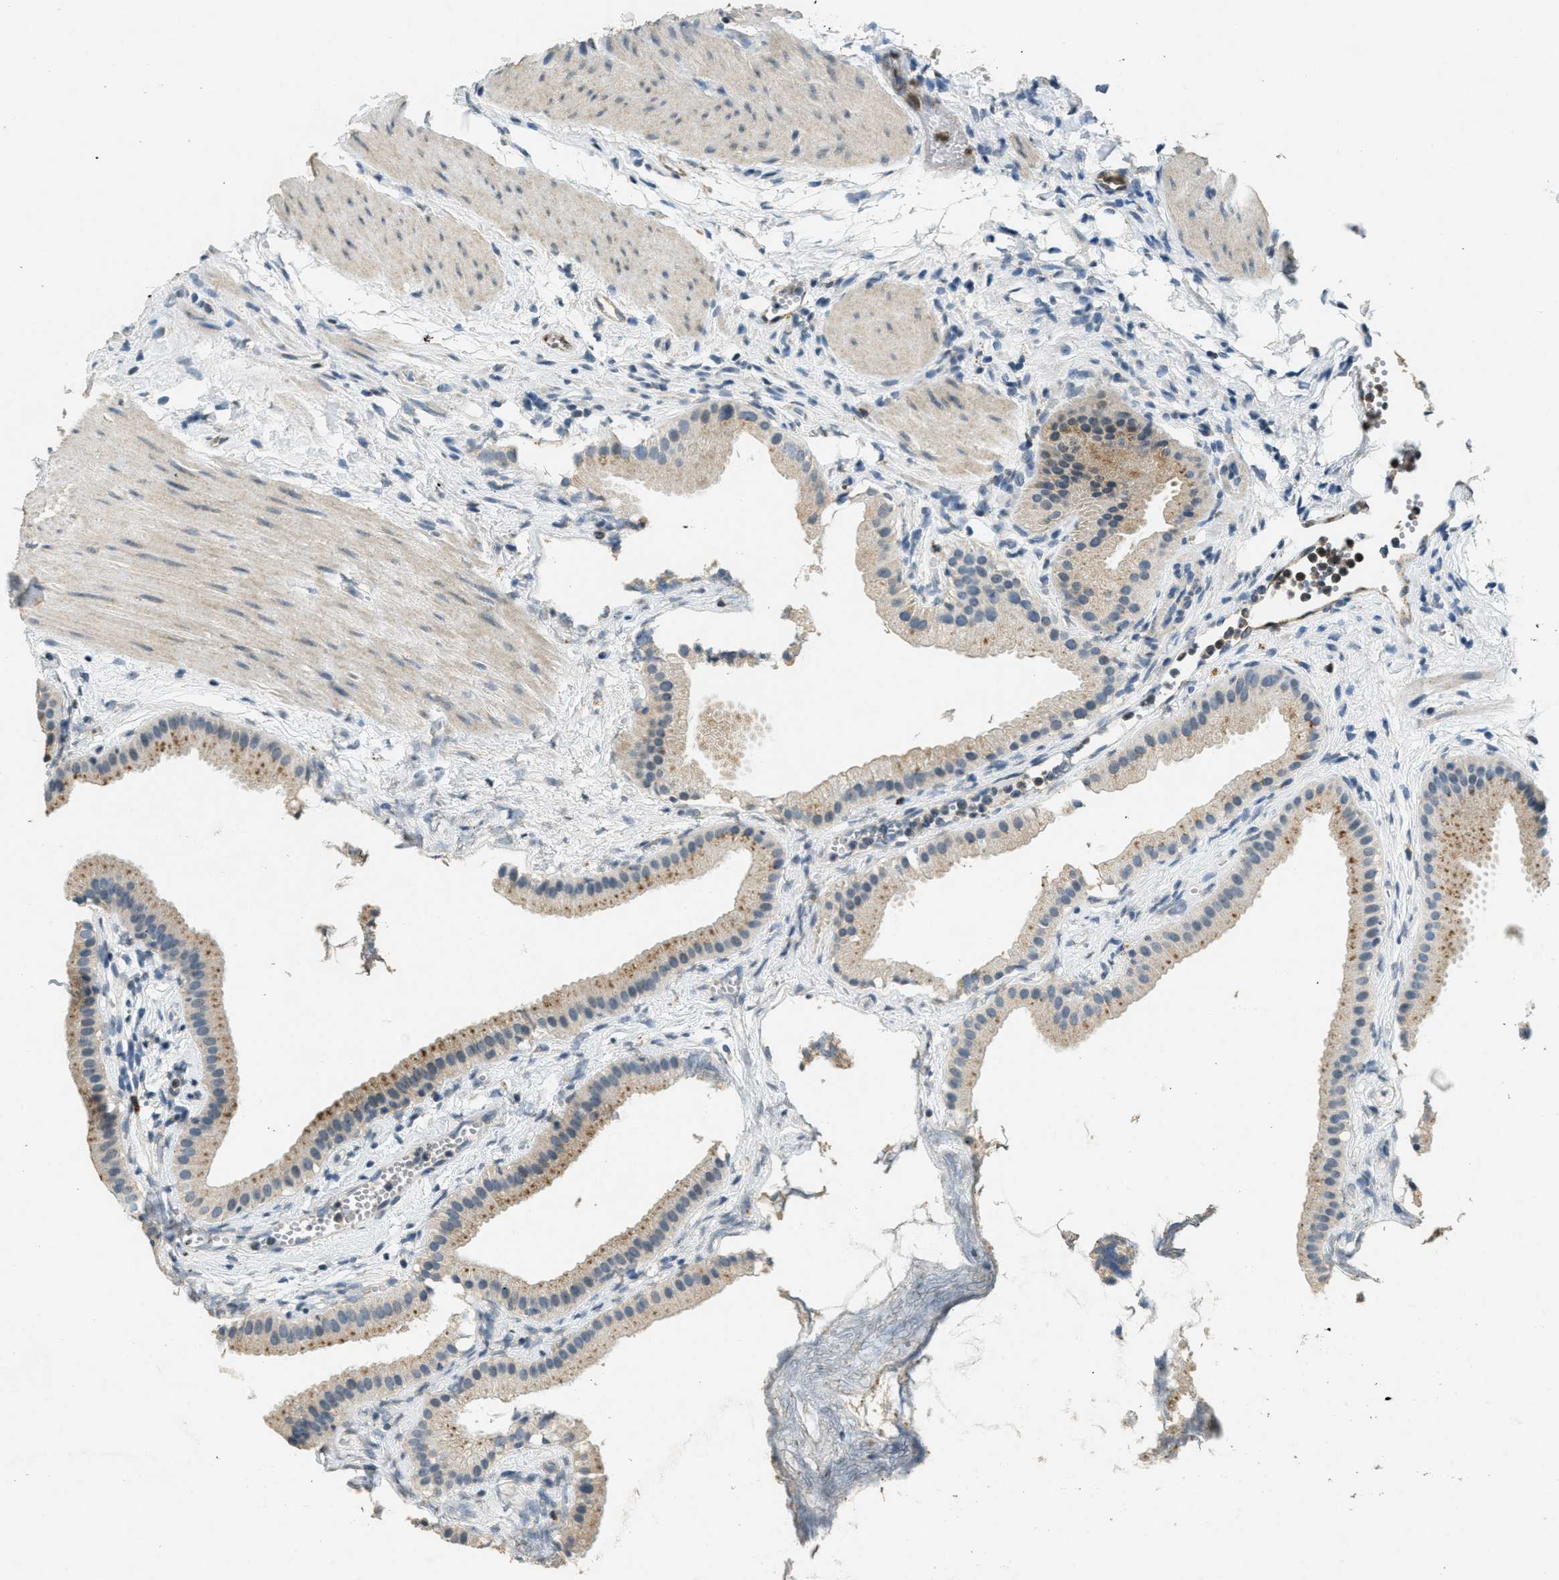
{"staining": {"intensity": "weak", "quantity": ">75%", "location": "cytoplasmic/membranous"}, "tissue": "gallbladder", "cell_type": "Glandular cells", "image_type": "normal", "snomed": [{"axis": "morphology", "description": "Normal tissue, NOS"}, {"axis": "topography", "description": "Gallbladder"}], "caption": "DAB (3,3'-diaminobenzidine) immunohistochemical staining of normal gallbladder shows weak cytoplasmic/membranous protein staining in approximately >75% of glandular cells.", "gene": "RAB3D", "patient": {"sex": "female", "age": 64}}